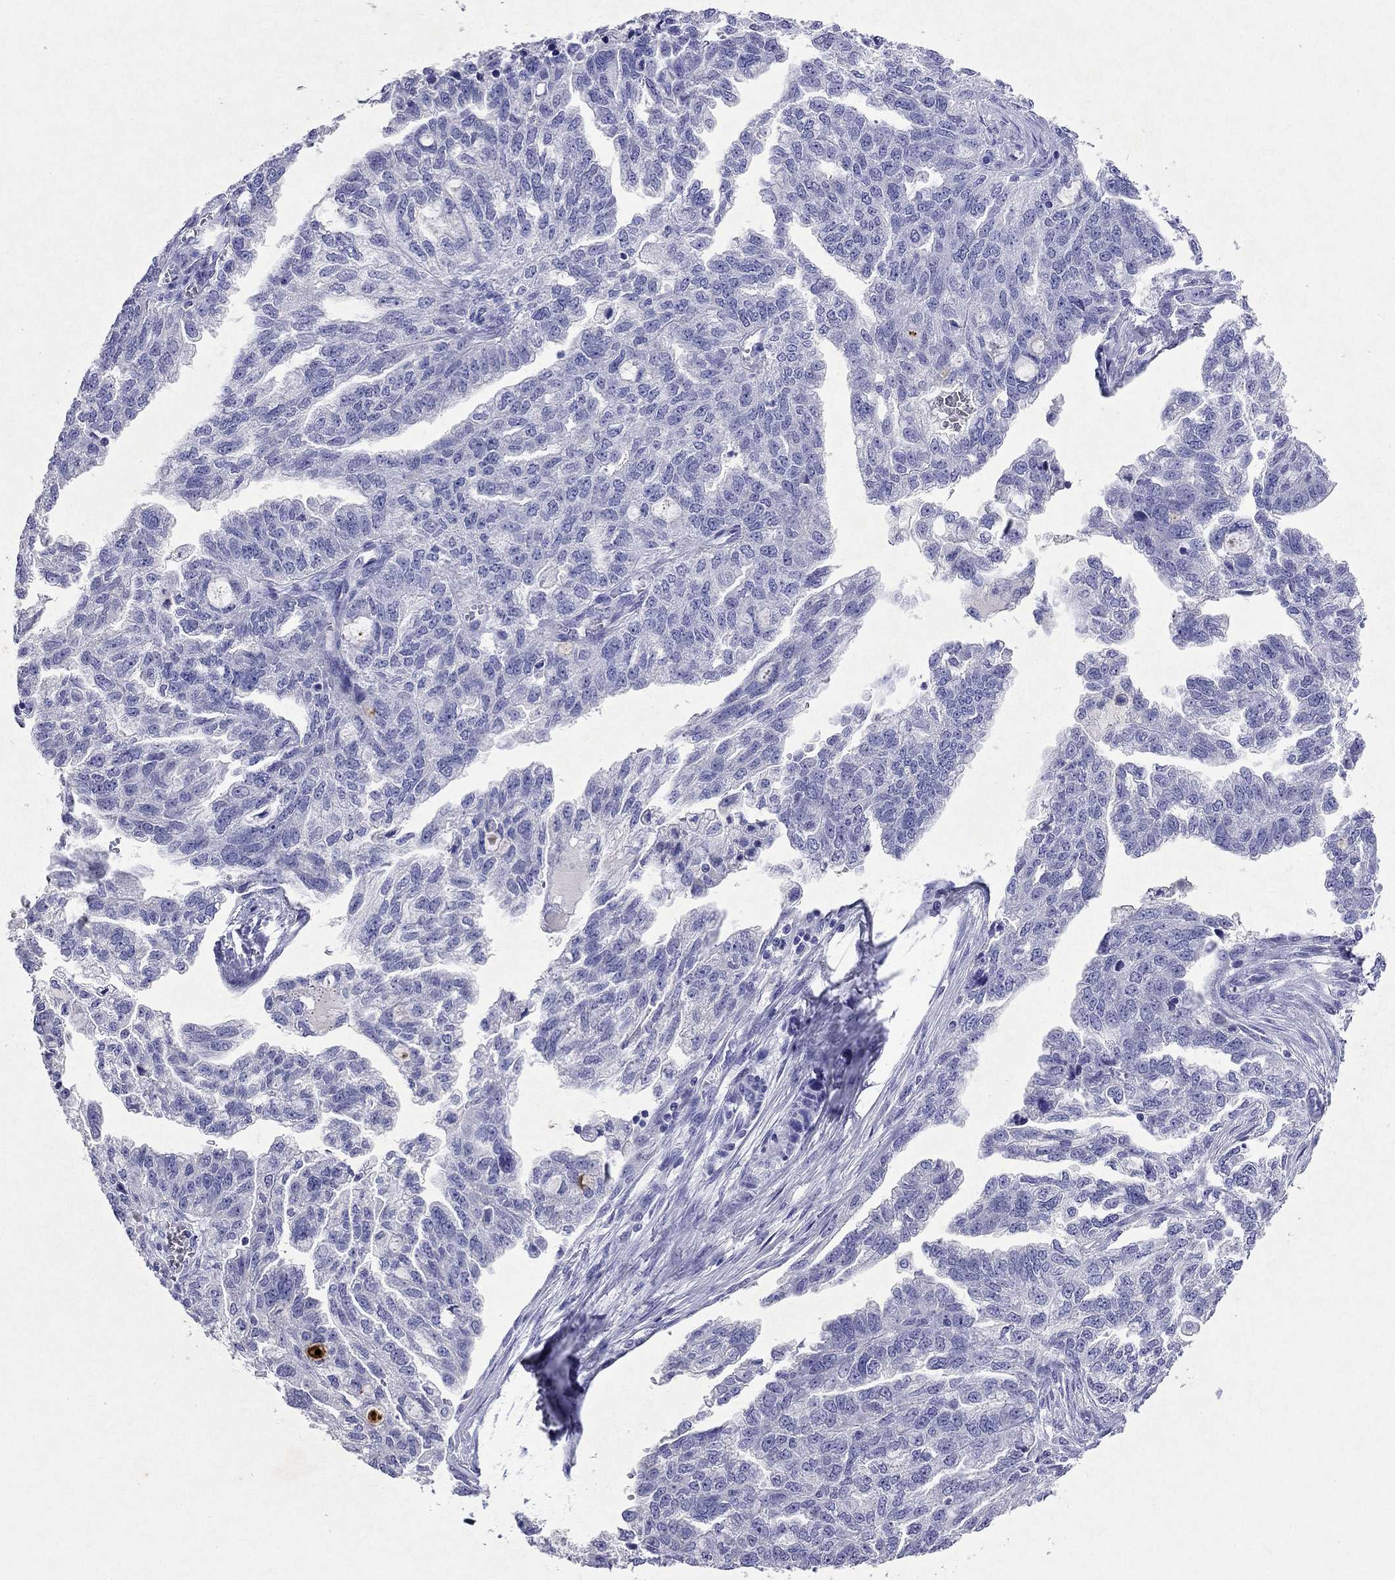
{"staining": {"intensity": "negative", "quantity": "none", "location": "none"}, "tissue": "ovarian cancer", "cell_type": "Tumor cells", "image_type": "cancer", "snomed": [{"axis": "morphology", "description": "Cystadenocarcinoma, serous, NOS"}, {"axis": "topography", "description": "Ovary"}], "caption": "The histopathology image shows no significant positivity in tumor cells of serous cystadenocarcinoma (ovarian). (Stains: DAB immunohistochemistry with hematoxylin counter stain, Microscopy: brightfield microscopy at high magnification).", "gene": "ARMC12", "patient": {"sex": "female", "age": 51}}